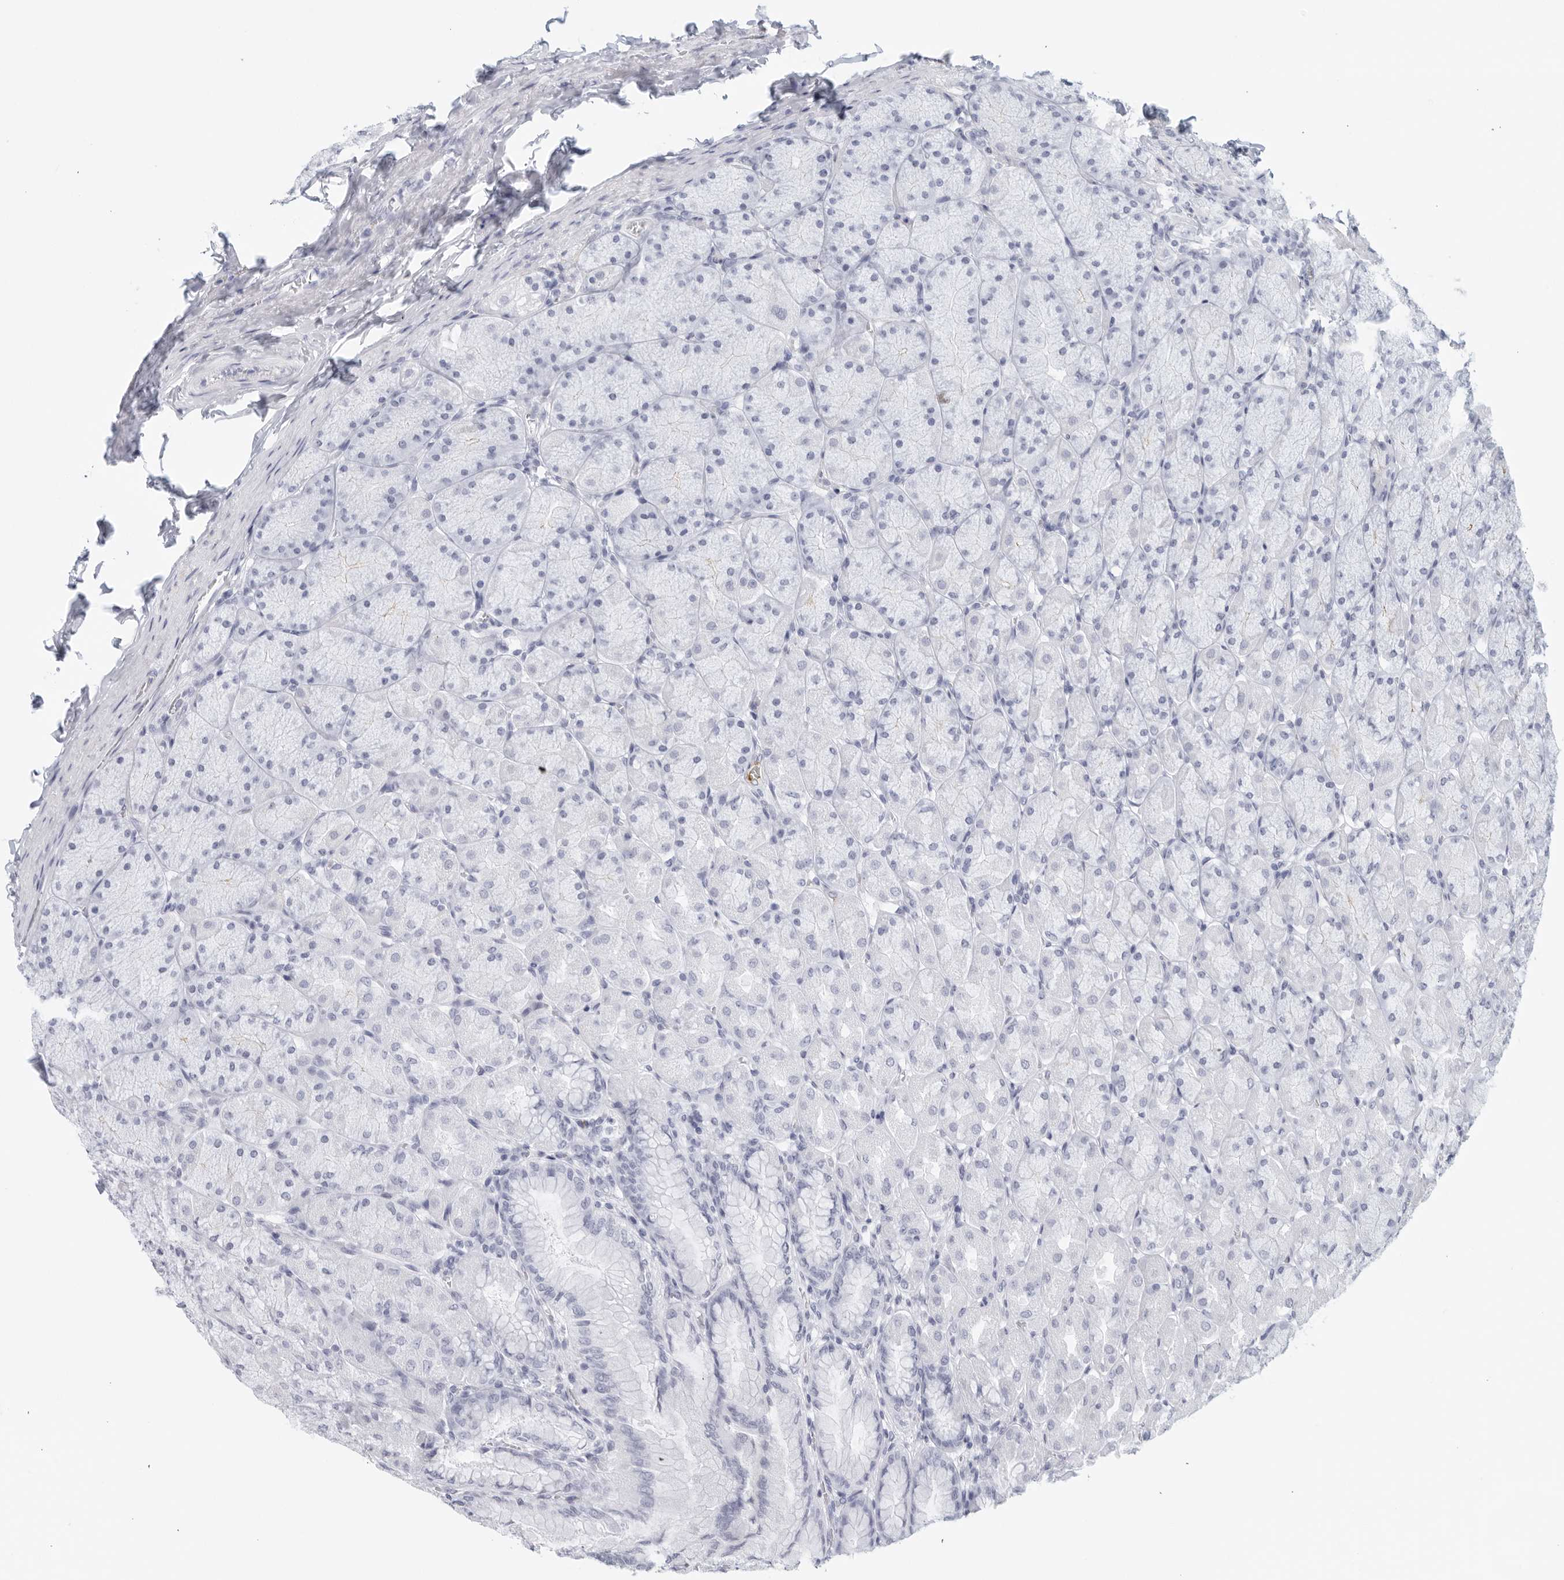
{"staining": {"intensity": "negative", "quantity": "none", "location": "none"}, "tissue": "stomach", "cell_type": "Glandular cells", "image_type": "normal", "snomed": [{"axis": "morphology", "description": "Normal tissue, NOS"}, {"axis": "topography", "description": "Stomach, upper"}], "caption": "Stomach stained for a protein using immunohistochemistry (IHC) shows no staining glandular cells.", "gene": "FGG", "patient": {"sex": "female", "age": 56}}